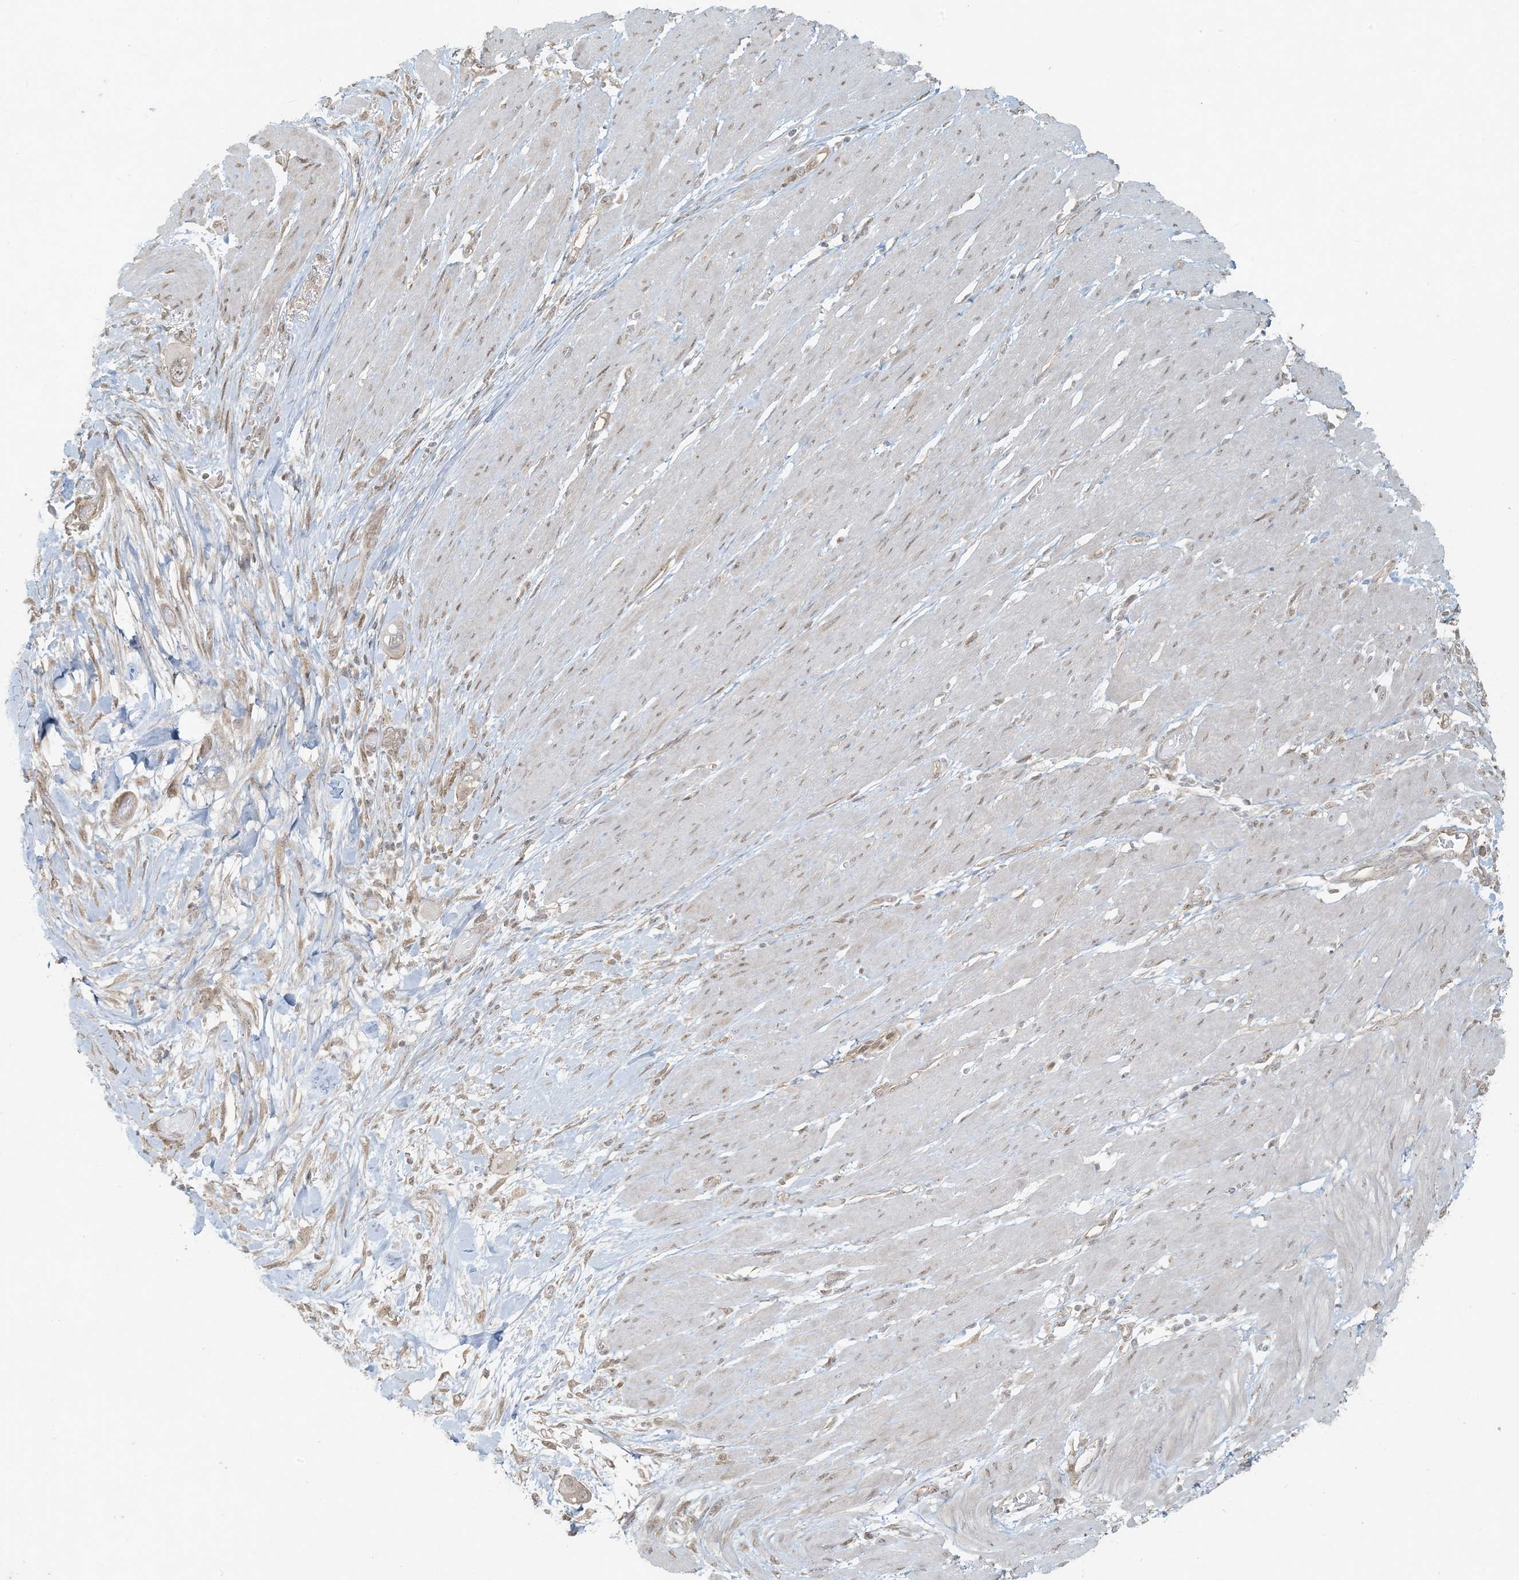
{"staining": {"intensity": "weak", "quantity": "25%-75%", "location": "cytoplasmic/membranous"}, "tissue": "pancreatic cancer", "cell_type": "Tumor cells", "image_type": "cancer", "snomed": [{"axis": "morphology", "description": "Adenocarcinoma, NOS"}, {"axis": "topography", "description": "Pancreas"}], "caption": "Human pancreatic adenocarcinoma stained with a brown dye displays weak cytoplasmic/membranous positive expression in about 25%-75% of tumor cells.", "gene": "BCORL1", "patient": {"sex": "male", "age": 68}}